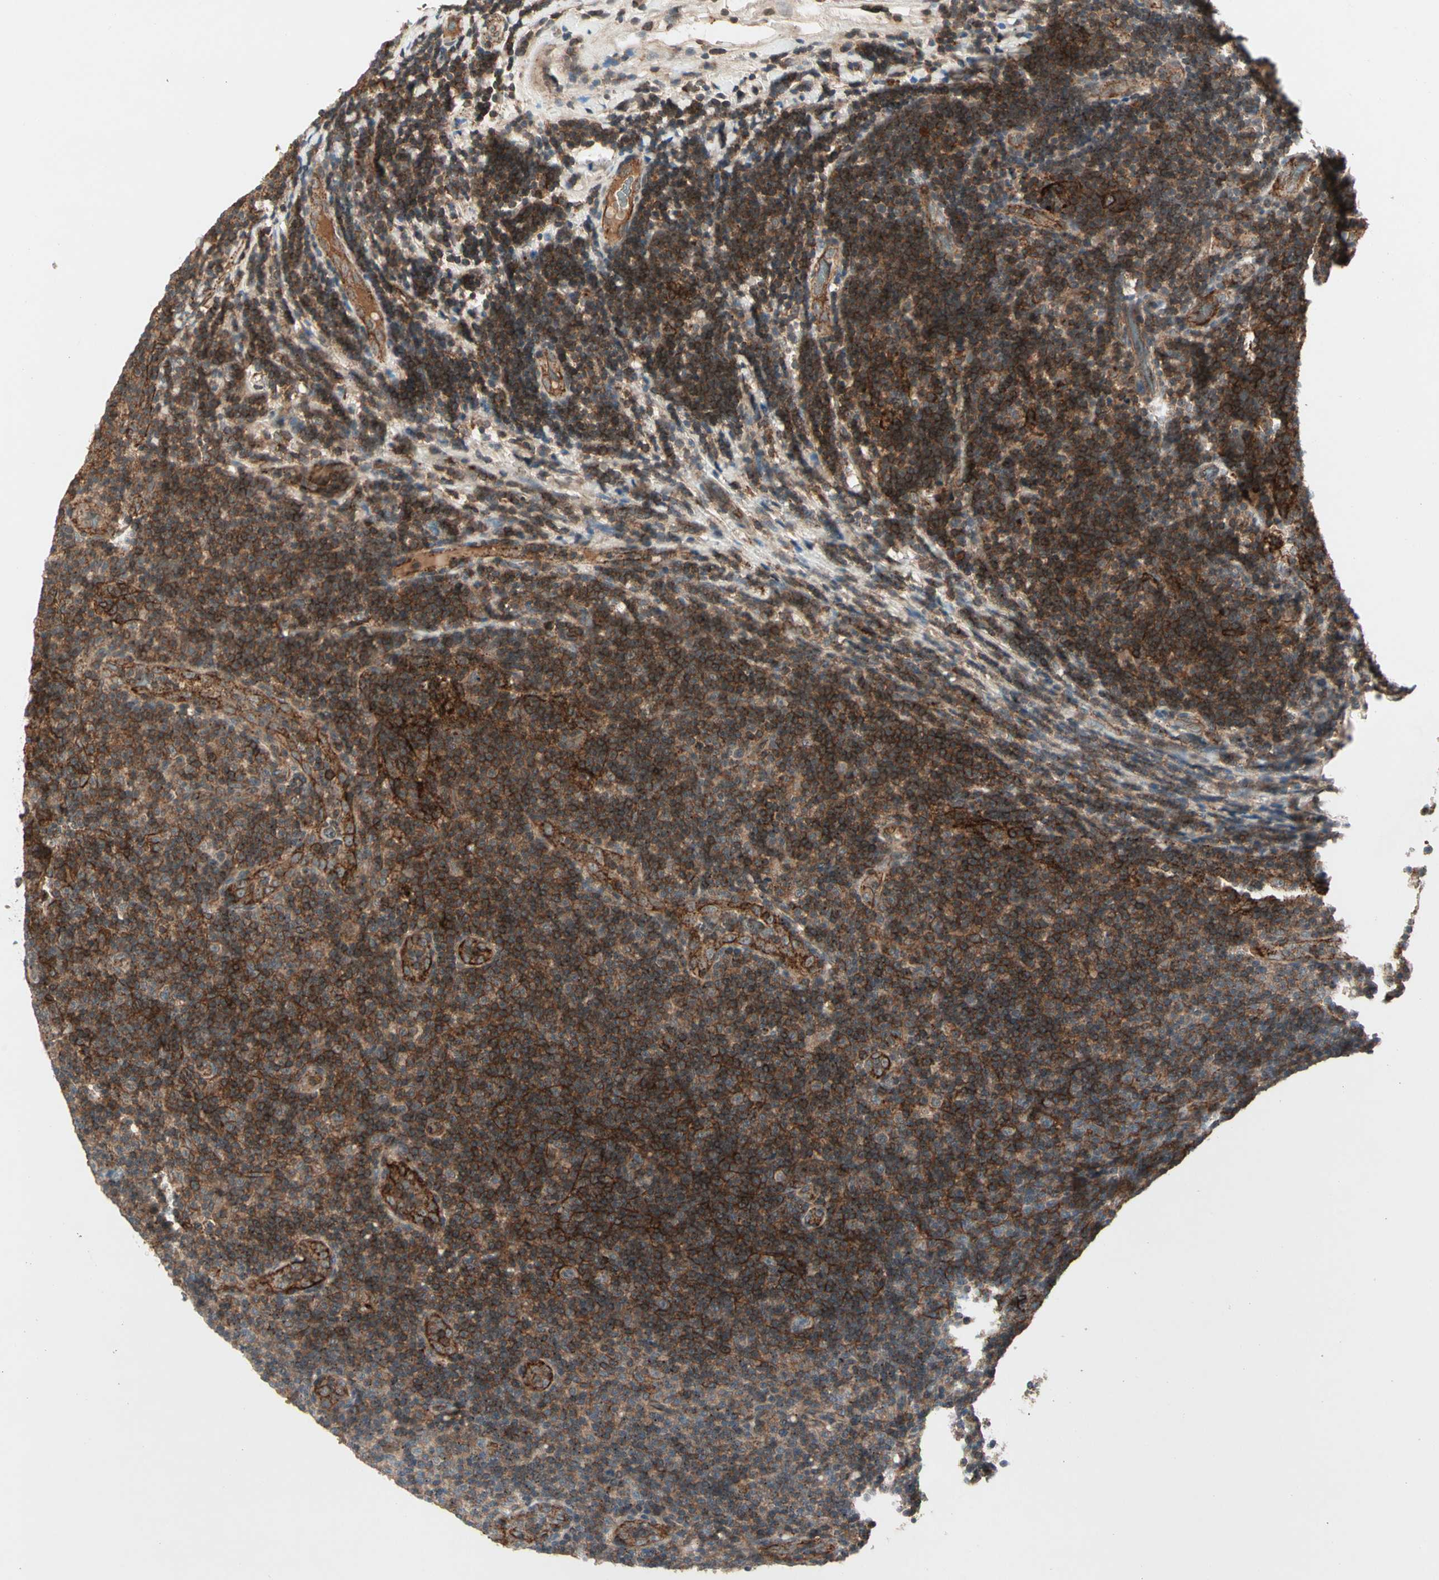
{"staining": {"intensity": "strong", "quantity": ">75%", "location": "cytoplasmic/membranous"}, "tissue": "lymphoma", "cell_type": "Tumor cells", "image_type": "cancer", "snomed": [{"axis": "morphology", "description": "Malignant lymphoma, non-Hodgkin's type, Low grade"}, {"axis": "topography", "description": "Lymph node"}], "caption": "High-magnification brightfield microscopy of malignant lymphoma, non-Hodgkin's type (low-grade) stained with DAB (3,3'-diaminobenzidine) (brown) and counterstained with hematoxylin (blue). tumor cells exhibit strong cytoplasmic/membranous positivity is seen in approximately>75% of cells.", "gene": "FLOT1", "patient": {"sex": "male", "age": 83}}